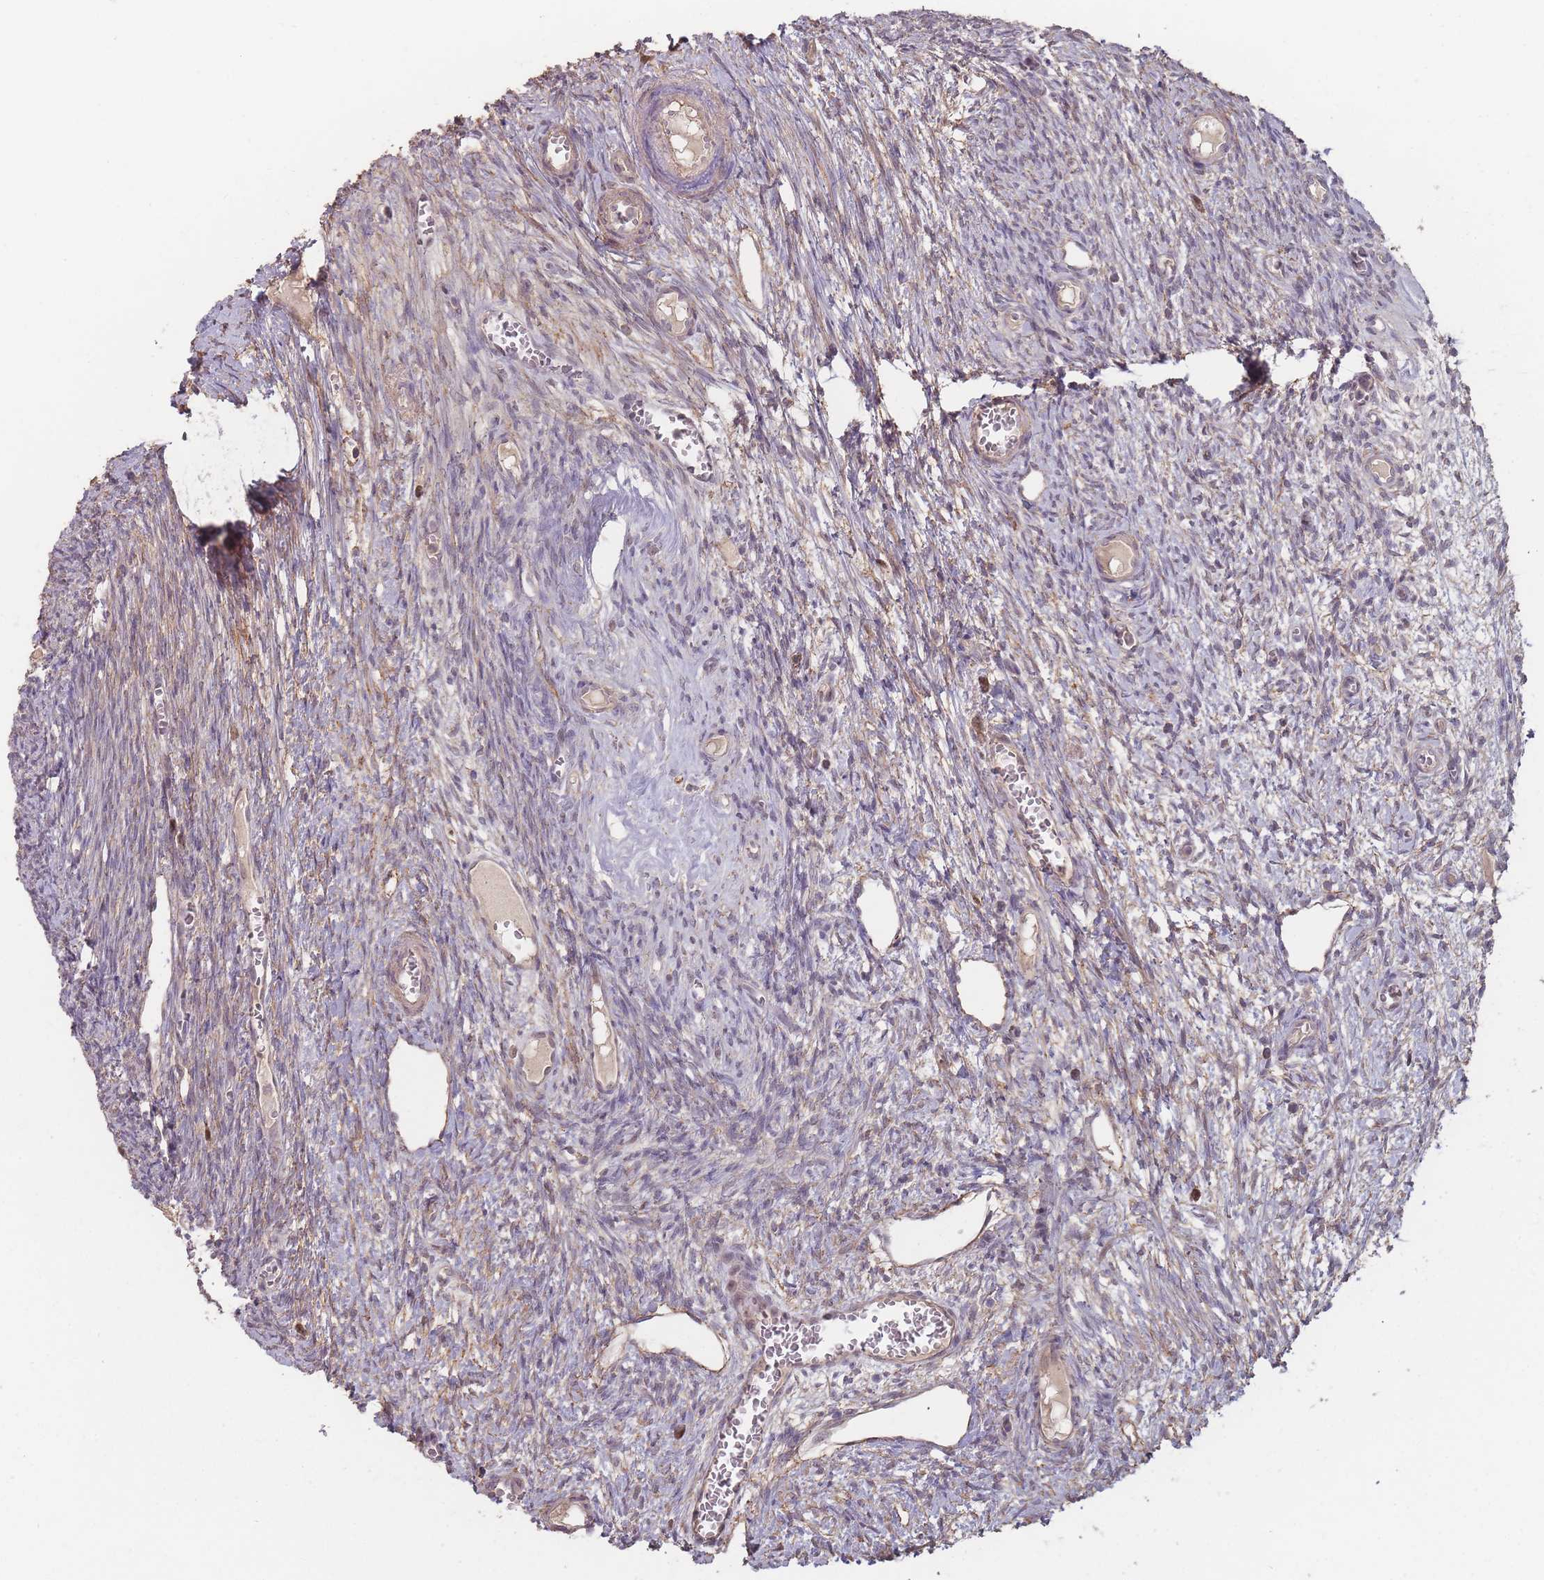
{"staining": {"intensity": "weak", "quantity": "25%-75%", "location": "cytoplasmic/membranous"}, "tissue": "ovary", "cell_type": "Ovarian stroma cells", "image_type": "normal", "snomed": [{"axis": "morphology", "description": "Normal tissue, NOS"}, {"axis": "topography", "description": "Ovary"}], "caption": "Ovary was stained to show a protein in brown. There is low levels of weak cytoplasmic/membranous positivity in about 25%-75% of ovarian stroma cells.", "gene": "ERCC6L", "patient": {"sex": "female", "age": 44}}